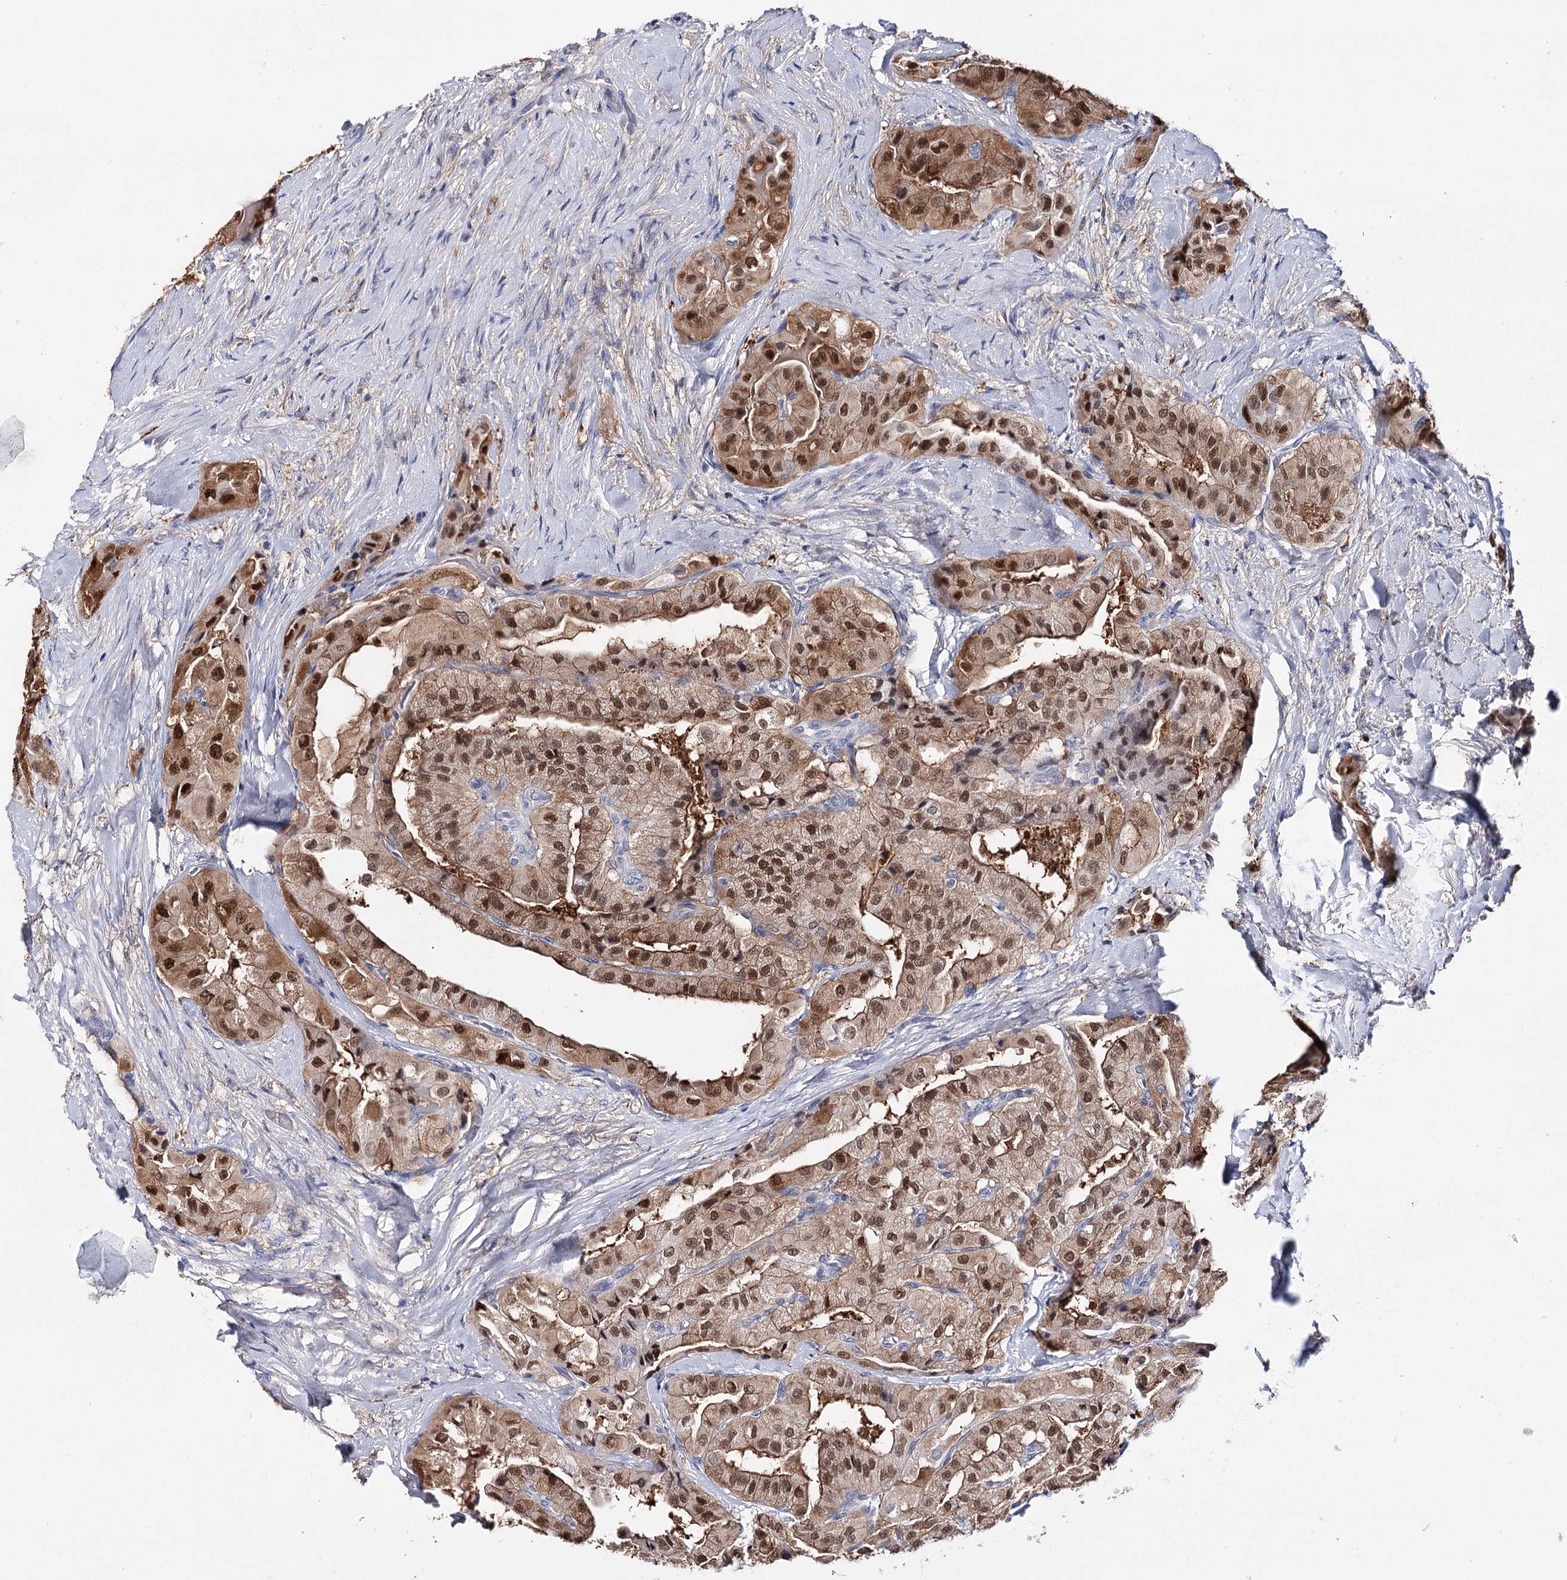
{"staining": {"intensity": "strong", "quantity": ">75%", "location": "cytoplasmic/membranous,nuclear"}, "tissue": "thyroid cancer", "cell_type": "Tumor cells", "image_type": "cancer", "snomed": [{"axis": "morphology", "description": "Papillary adenocarcinoma, NOS"}, {"axis": "topography", "description": "Thyroid gland"}], "caption": "This photomicrograph demonstrates IHC staining of thyroid cancer, with high strong cytoplasmic/membranous and nuclear positivity in approximately >75% of tumor cells.", "gene": "CFAP46", "patient": {"sex": "female", "age": 59}}